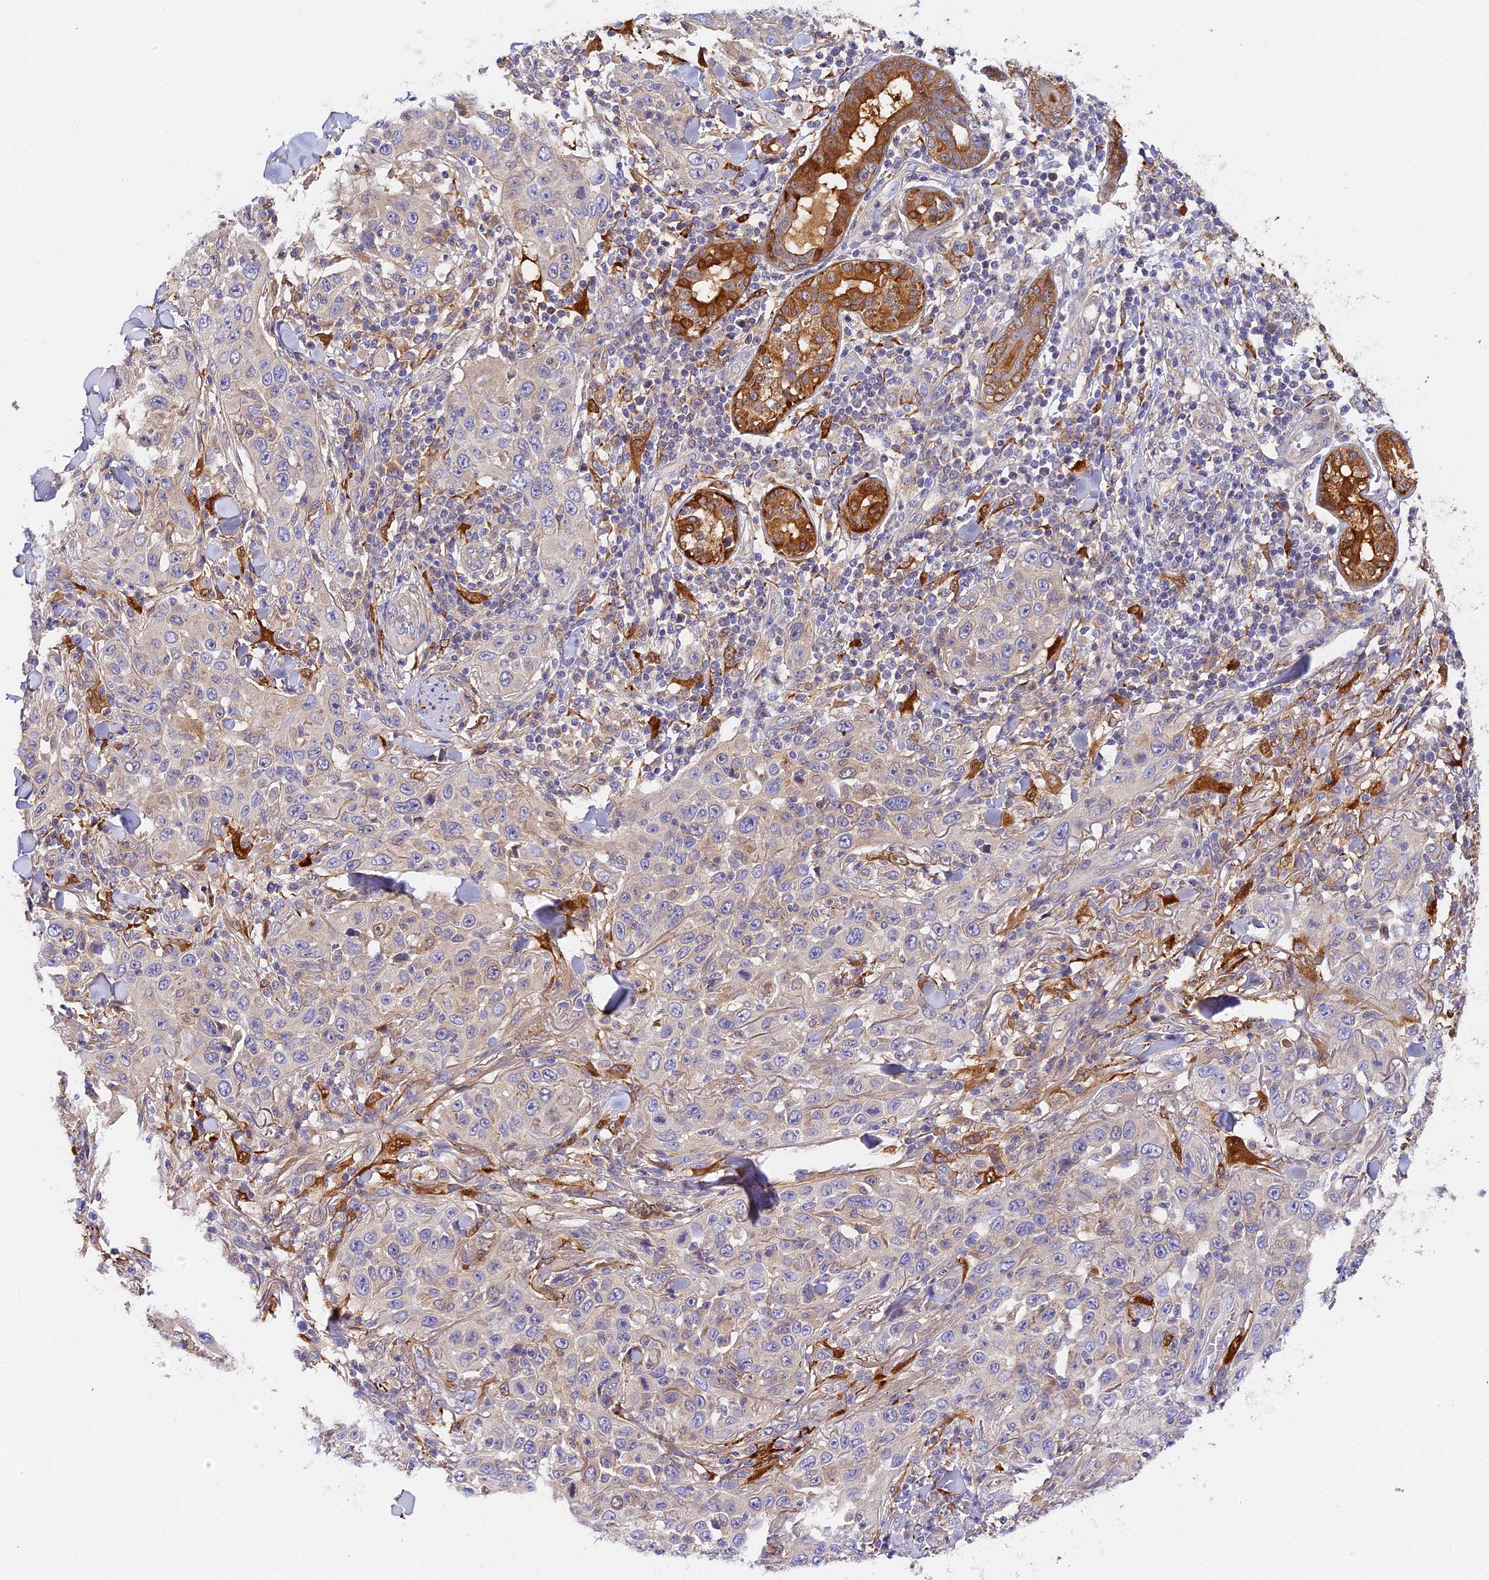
{"staining": {"intensity": "negative", "quantity": "none", "location": "none"}, "tissue": "skin cancer", "cell_type": "Tumor cells", "image_type": "cancer", "snomed": [{"axis": "morphology", "description": "Squamous cell carcinoma, NOS"}, {"axis": "topography", "description": "Skin"}], "caption": "The immunohistochemistry (IHC) image has no significant positivity in tumor cells of squamous cell carcinoma (skin) tissue.", "gene": "KATNB1", "patient": {"sex": "female", "age": 88}}